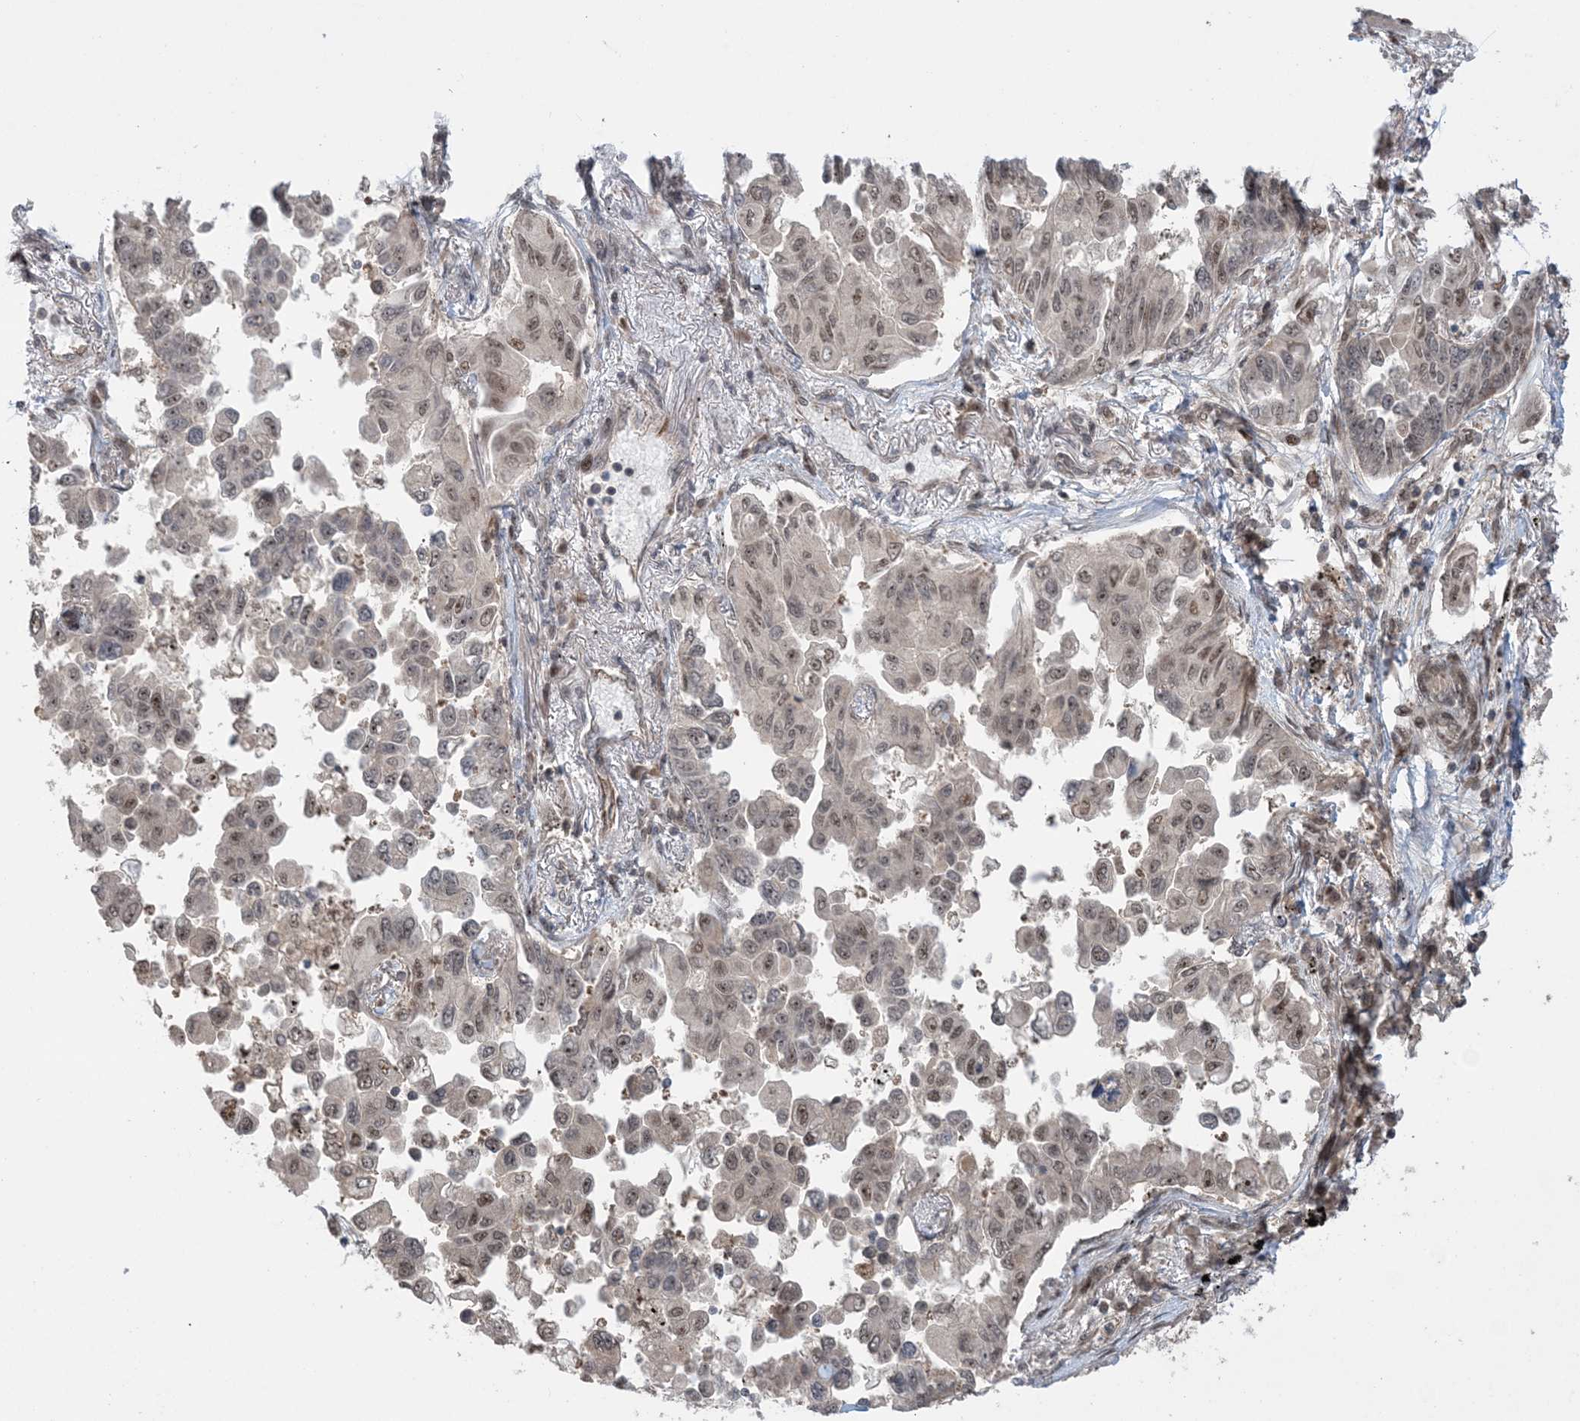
{"staining": {"intensity": "weak", "quantity": "25%-75%", "location": "nuclear"}, "tissue": "lung cancer", "cell_type": "Tumor cells", "image_type": "cancer", "snomed": [{"axis": "morphology", "description": "Adenocarcinoma, NOS"}, {"axis": "topography", "description": "Lung"}], "caption": "Weak nuclear staining for a protein is seen in approximately 25%-75% of tumor cells of adenocarcinoma (lung) using immunohistochemistry.", "gene": "ZNF710", "patient": {"sex": "female", "age": 67}}